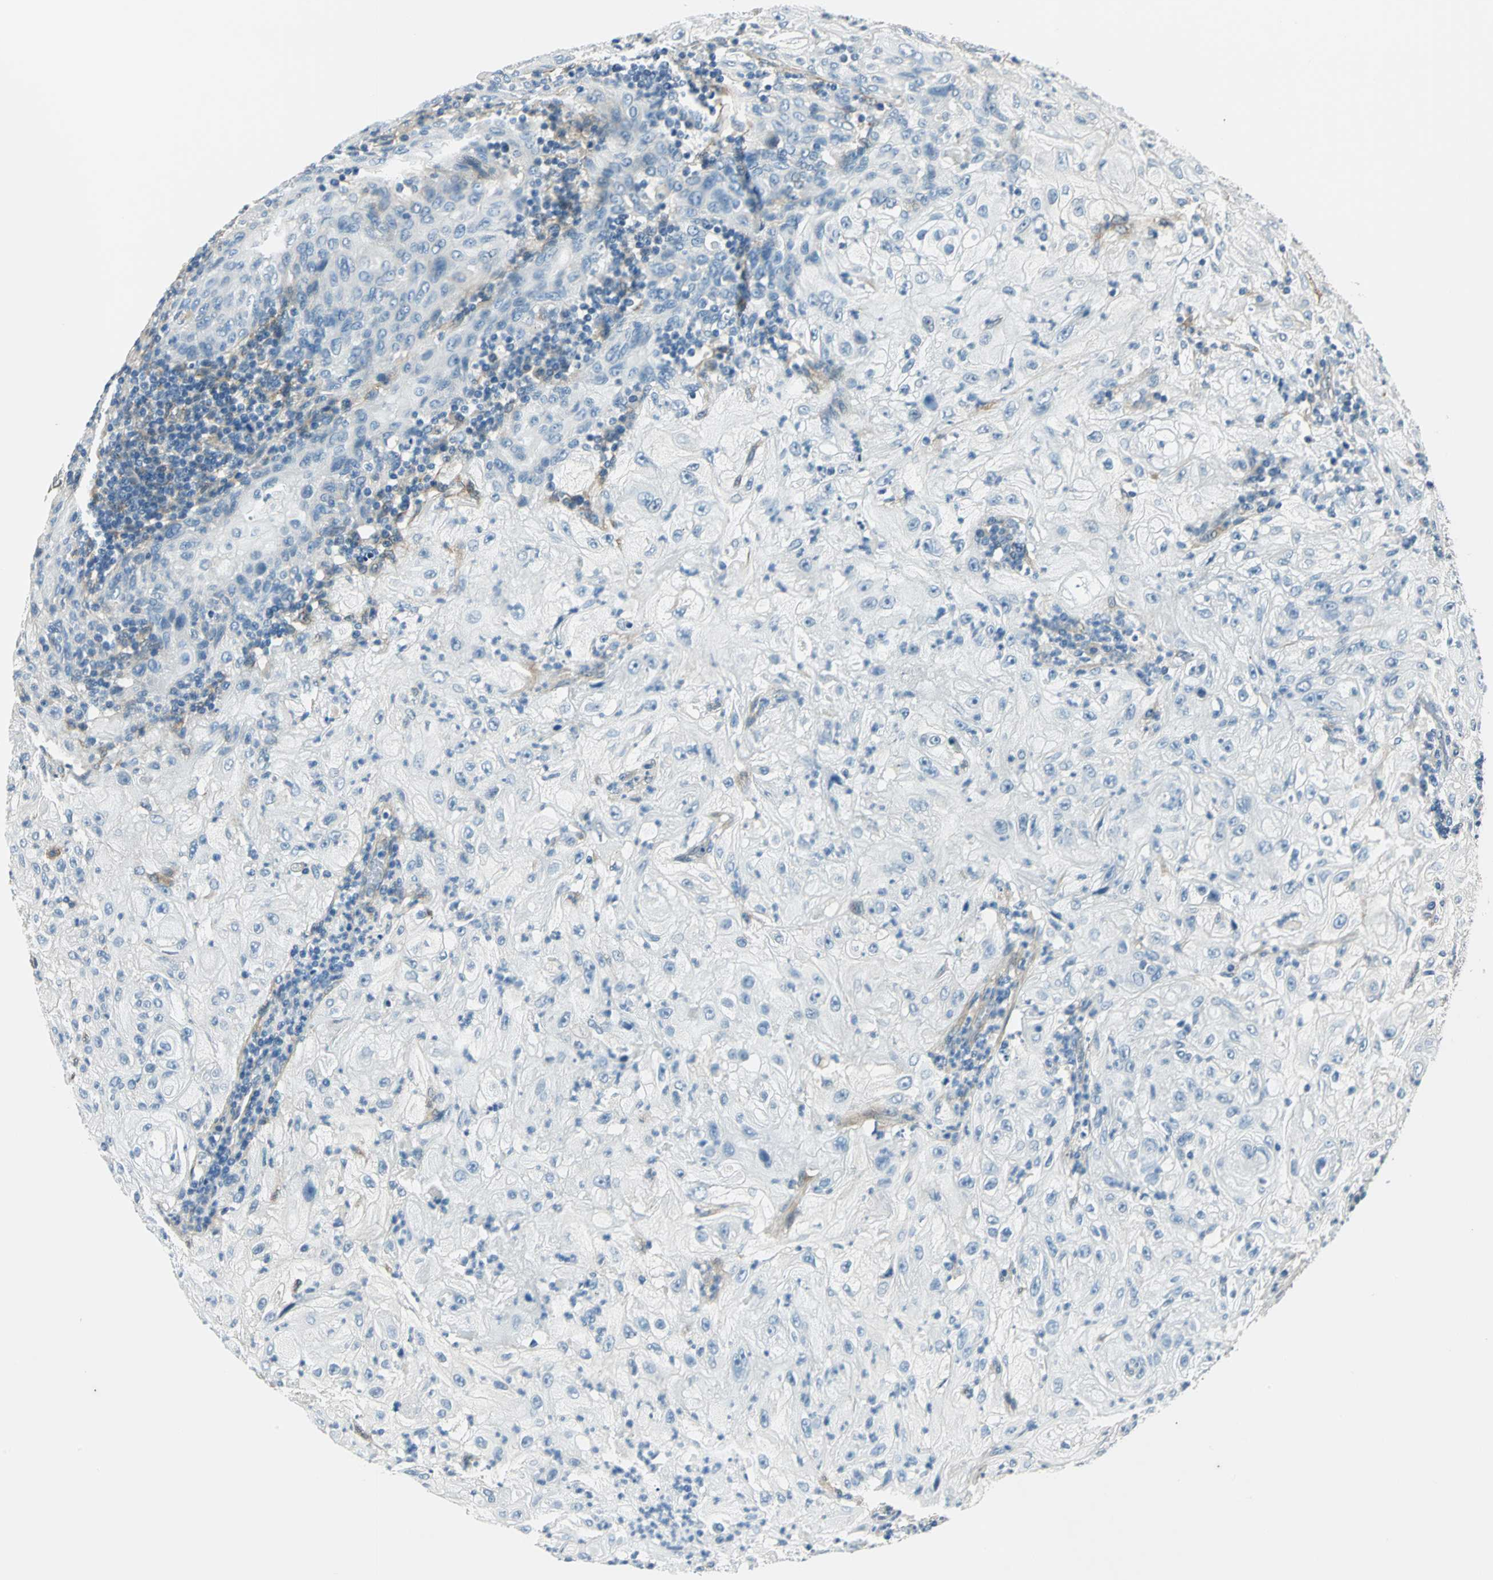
{"staining": {"intensity": "negative", "quantity": "none", "location": "none"}, "tissue": "lung cancer", "cell_type": "Tumor cells", "image_type": "cancer", "snomed": [{"axis": "morphology", "description": "Inflammation, NOS"}, {"axis": "morphology", "description": "Squamous cell carcinoma, NOS"}, {"axis": "topography", "description": "Lymph node"}, {"axis": "topography", "description": "Soft tissue"}, {"axis": "topography", "description": "Lung"}], "caption": "Tumor cells show no significant protein staining in lung squamous cell carcinoma.", "gene": "CDC42EP1", "patient": {"sex": "male", "age": 66}}